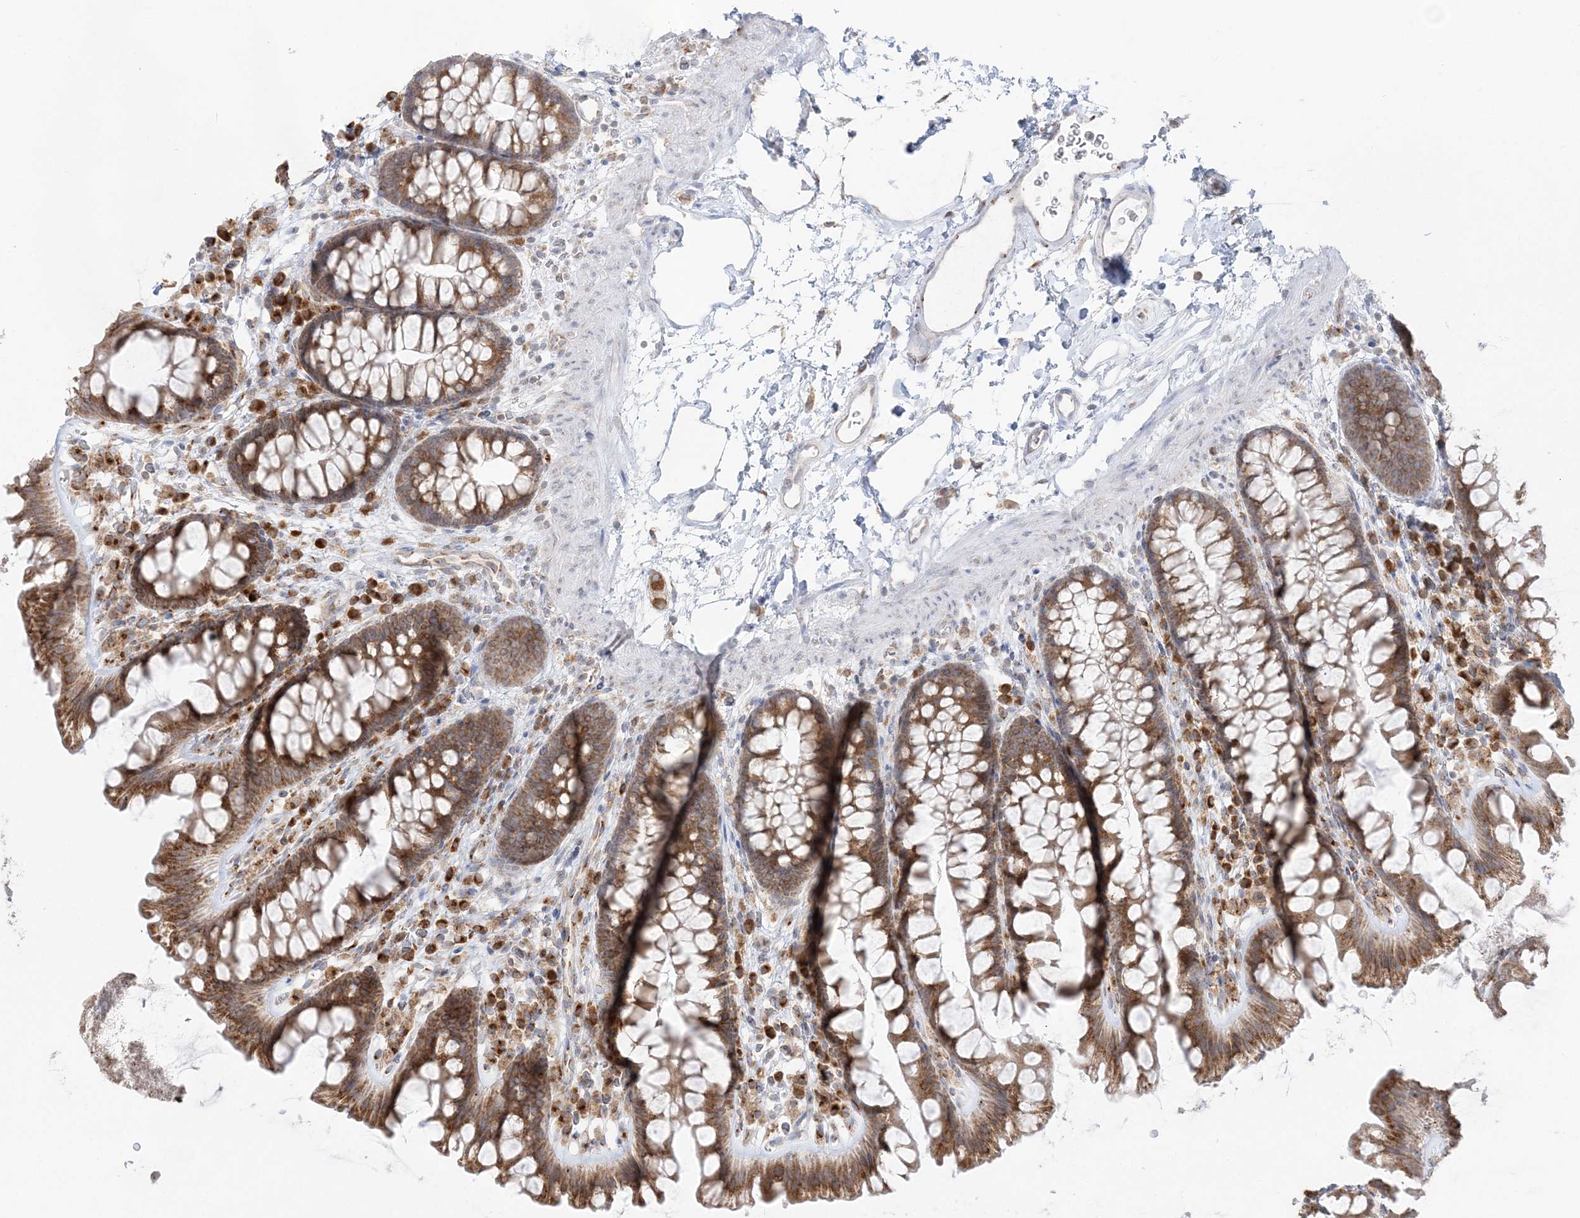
{"staining": {"intensity": "negative", "quantity": "none", "location": "none"}, "tissue": "colon", "cell_type": "Endothelial cells", "image_type": "normal", "snomed": [{"axis": "morphology", "description": "Normal tissue, NOS"}, {"axis": "topography", "description": "Colon"}], "caption": "Immunohistochemistry of unremarkable human colon exhibits no staining in endothelial cells.", "gene": "TMED10", "patient": {"sex": "female", "age": 62}}